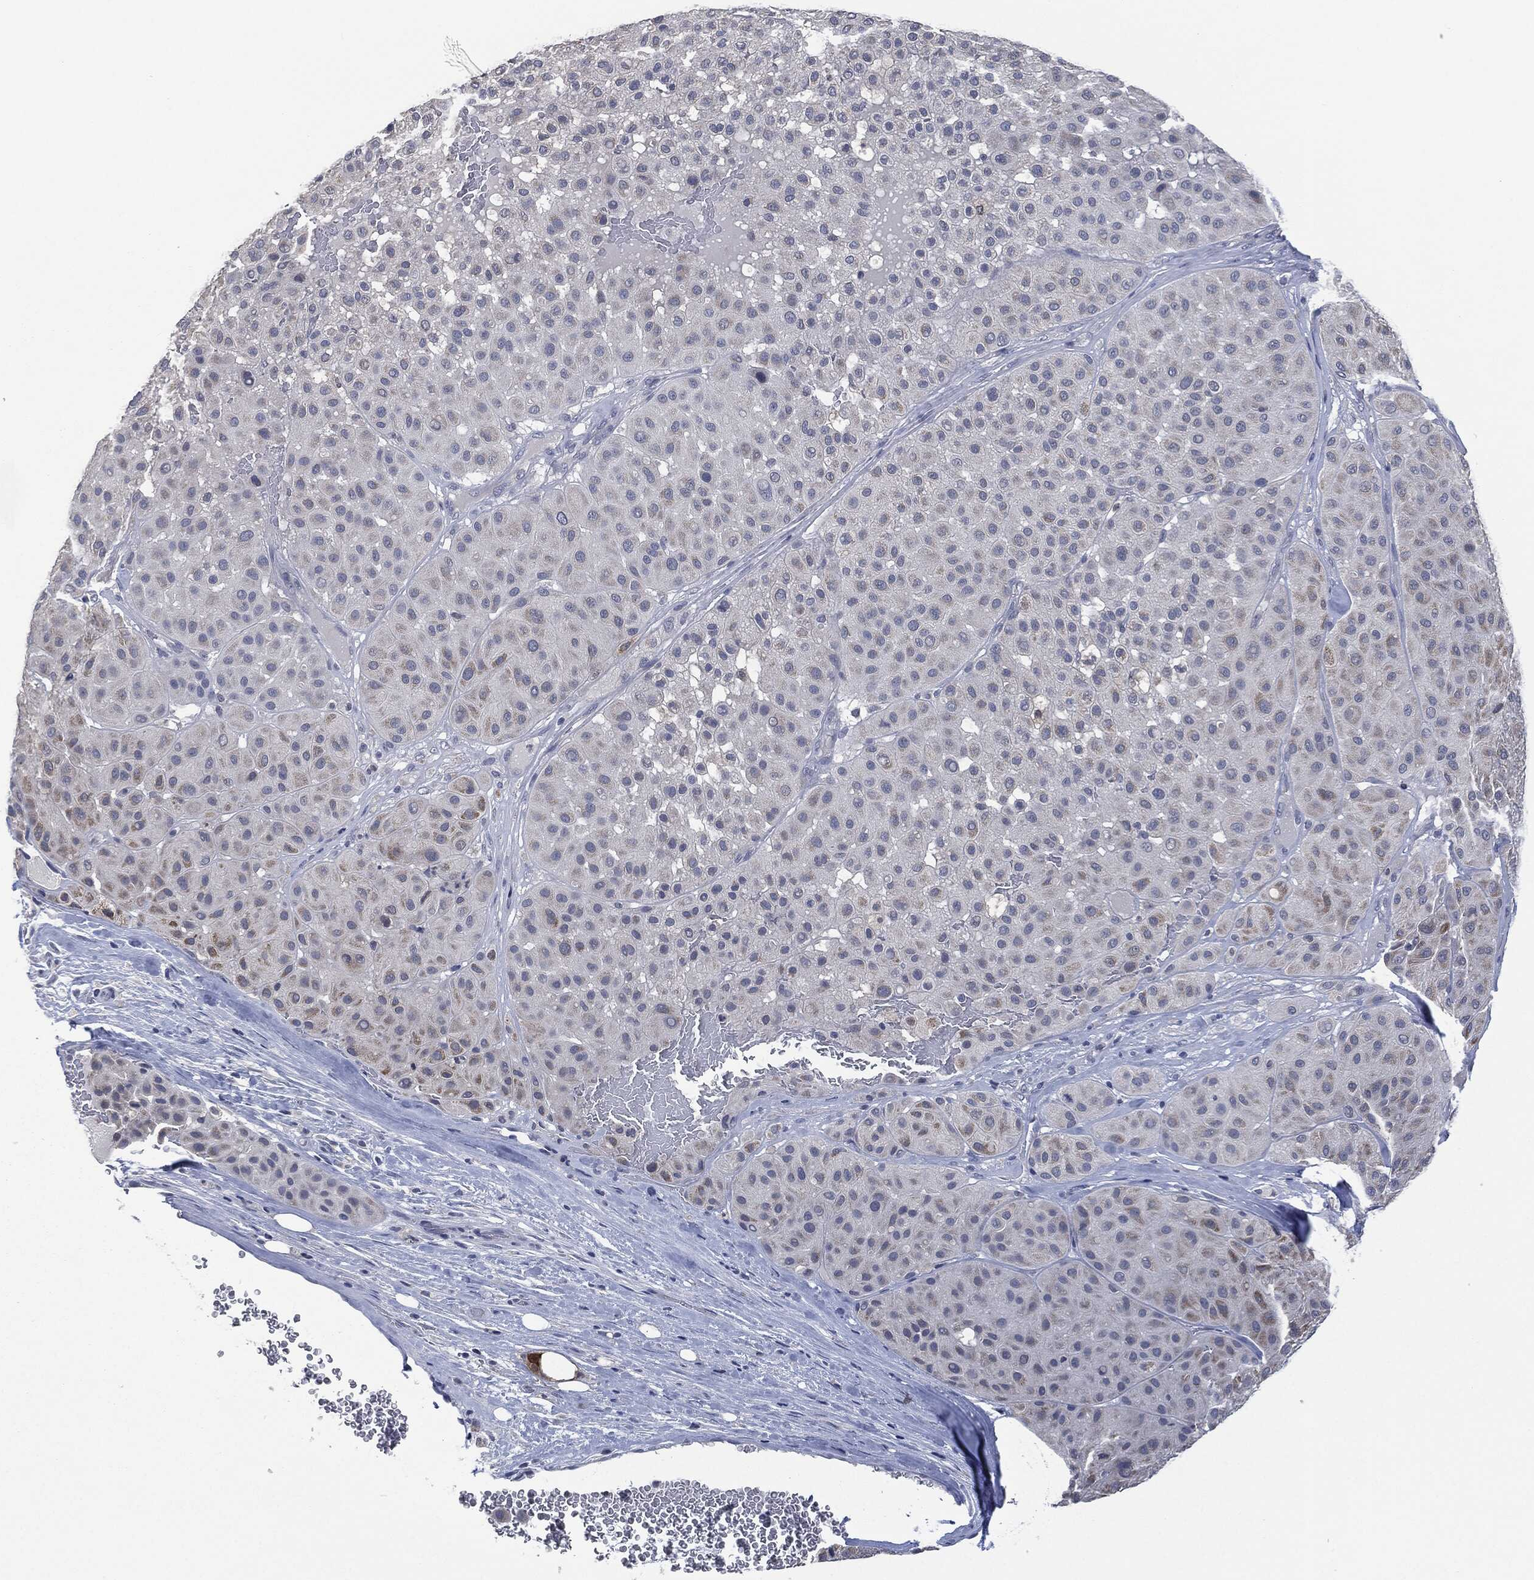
{"staining": {"intensity": "negative", "quantity": "none", "location": "none"}, "tissue": "melanoma", "cell_type": "Tumor cells", "image_type": "cancer", "snomed": [{"axis": "morphology", "description": "Malignant melanoma, Metastatic site"}, {"axis": "topography", "description": "Smooth muscle"}], "caption": "There is no significant expression in tumor cells of malignant melanoma (metastatic site). (DAB (3,3'-diaminobenzidine) immunohistochemistry, high magnification).", "gene": "IL1RN", "patient": {"sex": "male", "age": 41}}